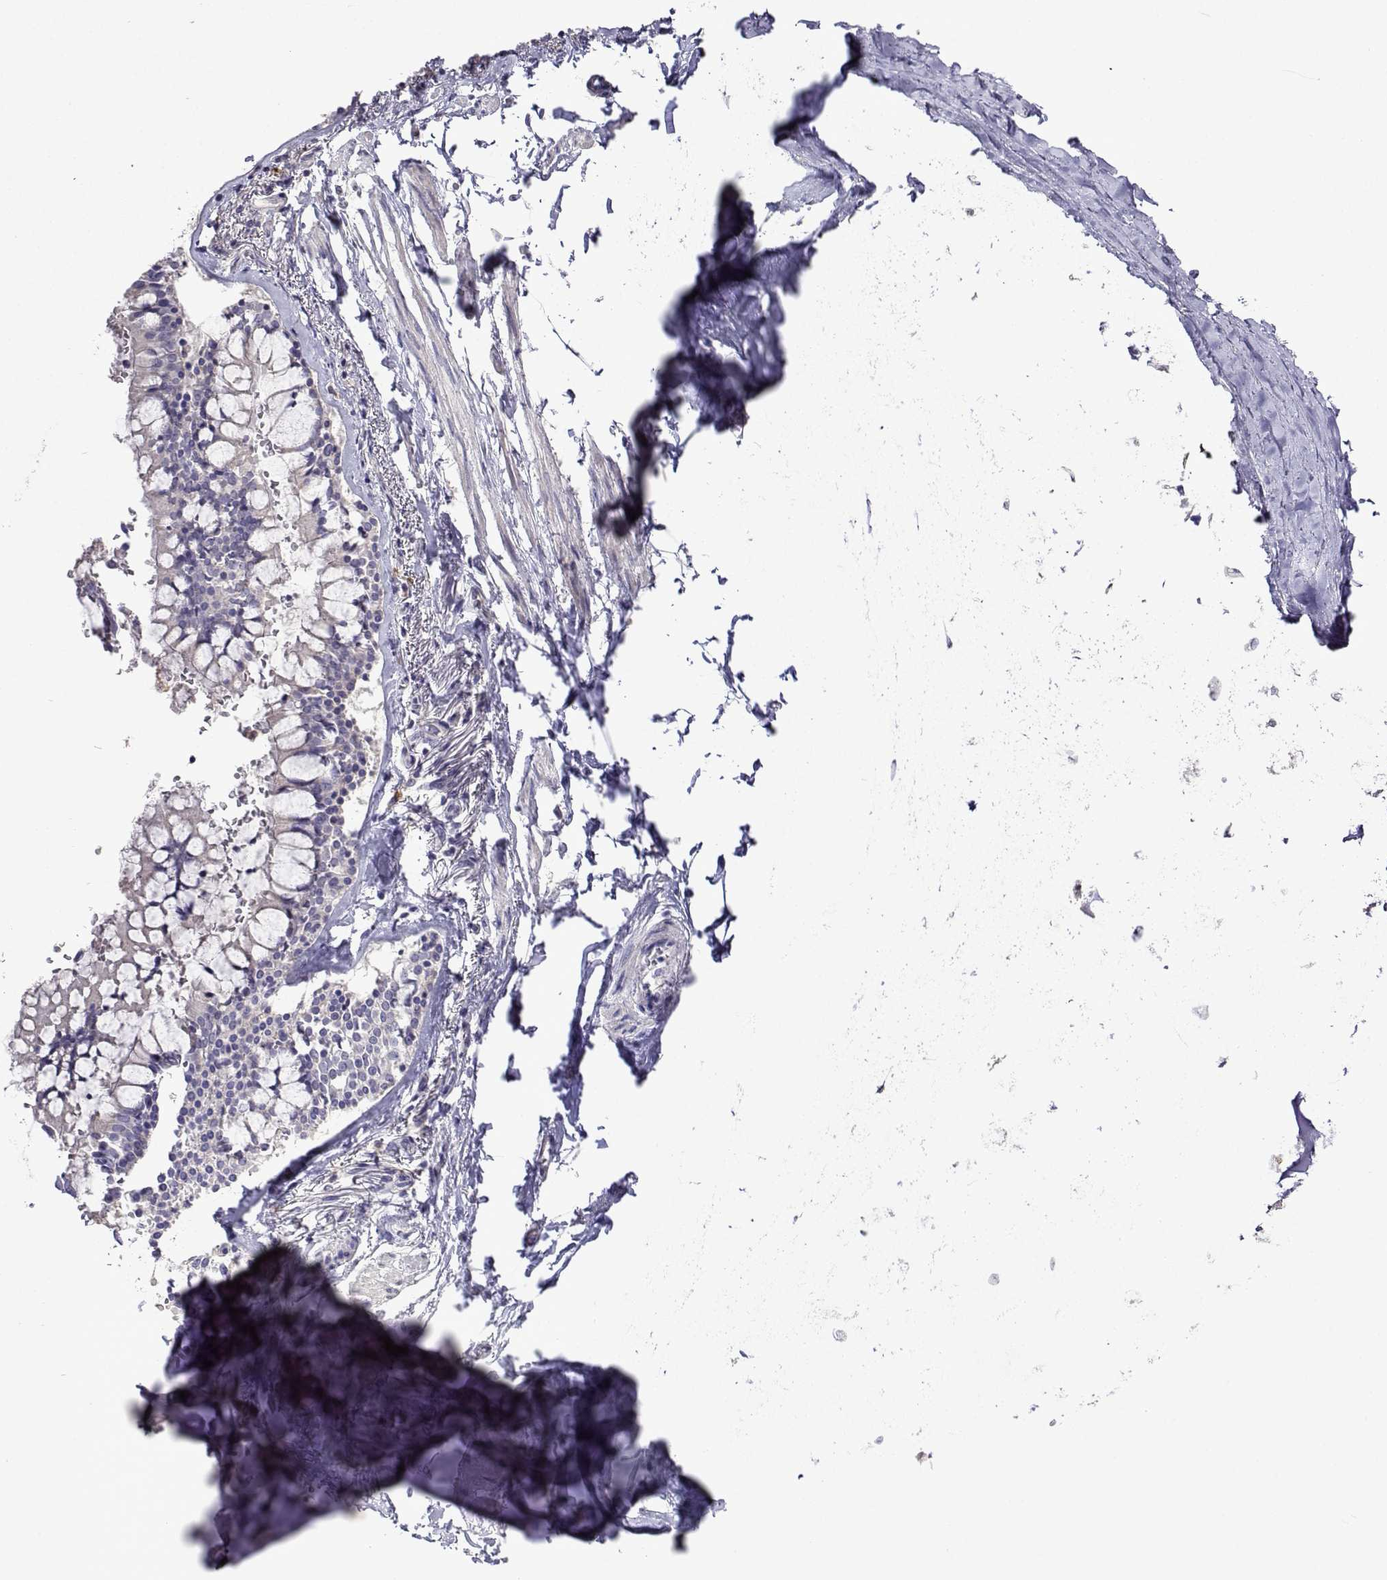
{"staining": {"intensity": "negative", "quantity": "none", "location": "none"}, "tissue": "soft tissue", "cell_type": "Chondrocytes", "image_type": "normal", "snomed": [{"axis": "morphology", "description": "Normal tissue, NOS"}, {"axis": "topography", "description": "Cartilage tissue"}, {"axis": "topography", "description": "Bronchus"}, {"axis": "topography", "description": "Peripheral nerve tissue"}], "caption": "Photomicrograph shows no protein expression in chondrocytes of normal soft tissue.", "gene": "SULT2A1", "patient": {"sex": "male", "age": 67}}